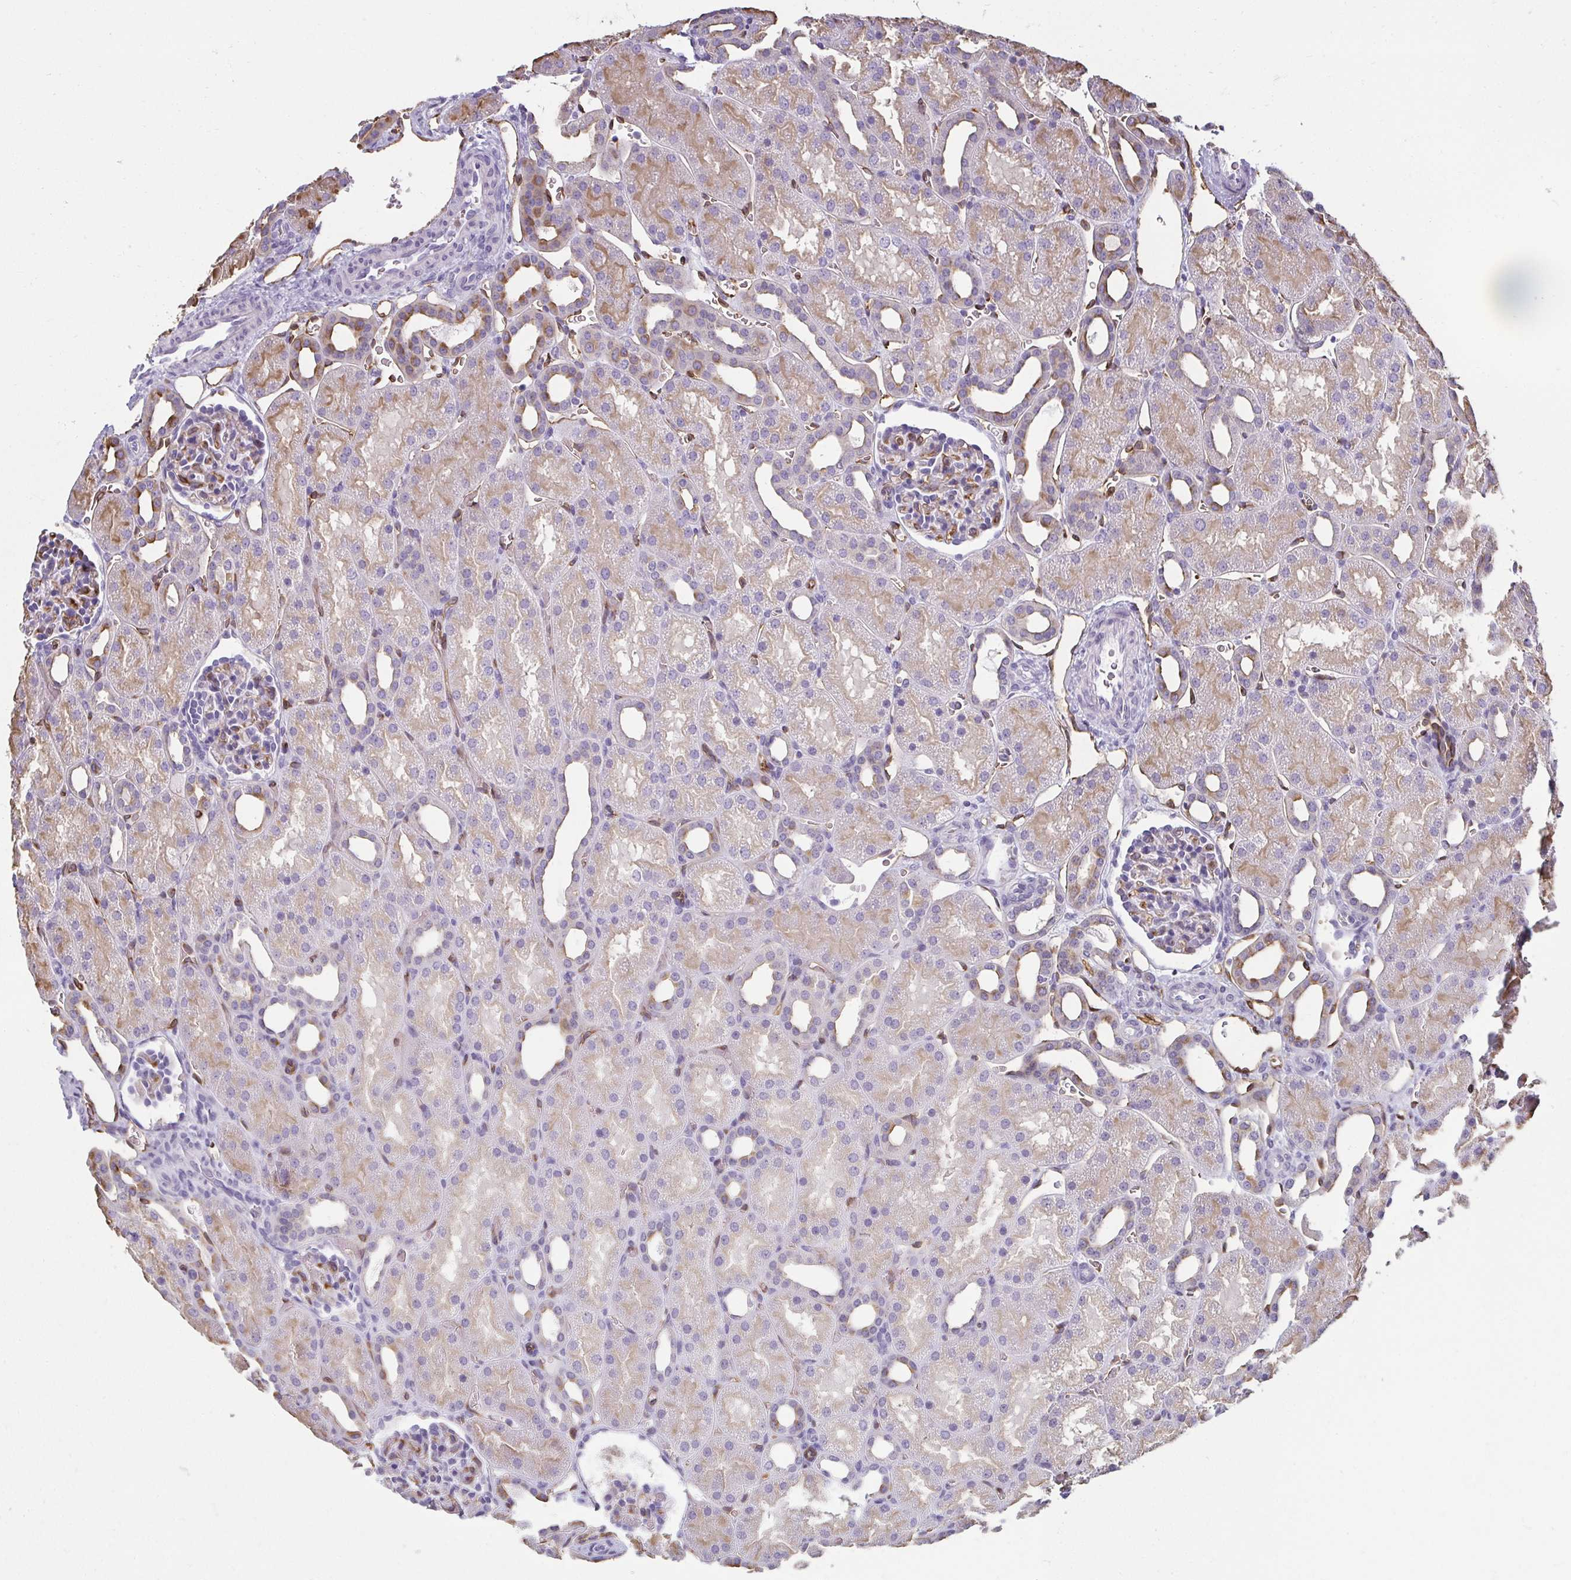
{"staining": {"intensity": "negative", "quantity": "none", "location": "none"}, "tissue": "kidney", "cell_type": "Cells in glomeruli", "image_type": "normal", "snomed": [{"axis": "morphology", "description": "Normal tissue, NOS"}, {"axis": "topography", "description": "Kidney"}], "caption": "This image is of unremarkable kidney stained with immunohistochemistry to label a protein in brown with the nuclei are counter-stained blue. There is no expression in cells in glomeruli. (DAB (3,3'-diaminobenzidine) immunohistochemistry with hematoxylin counter stain).", "gene": "PDE2A", "patient": {"sex": "male", "age": 2}}